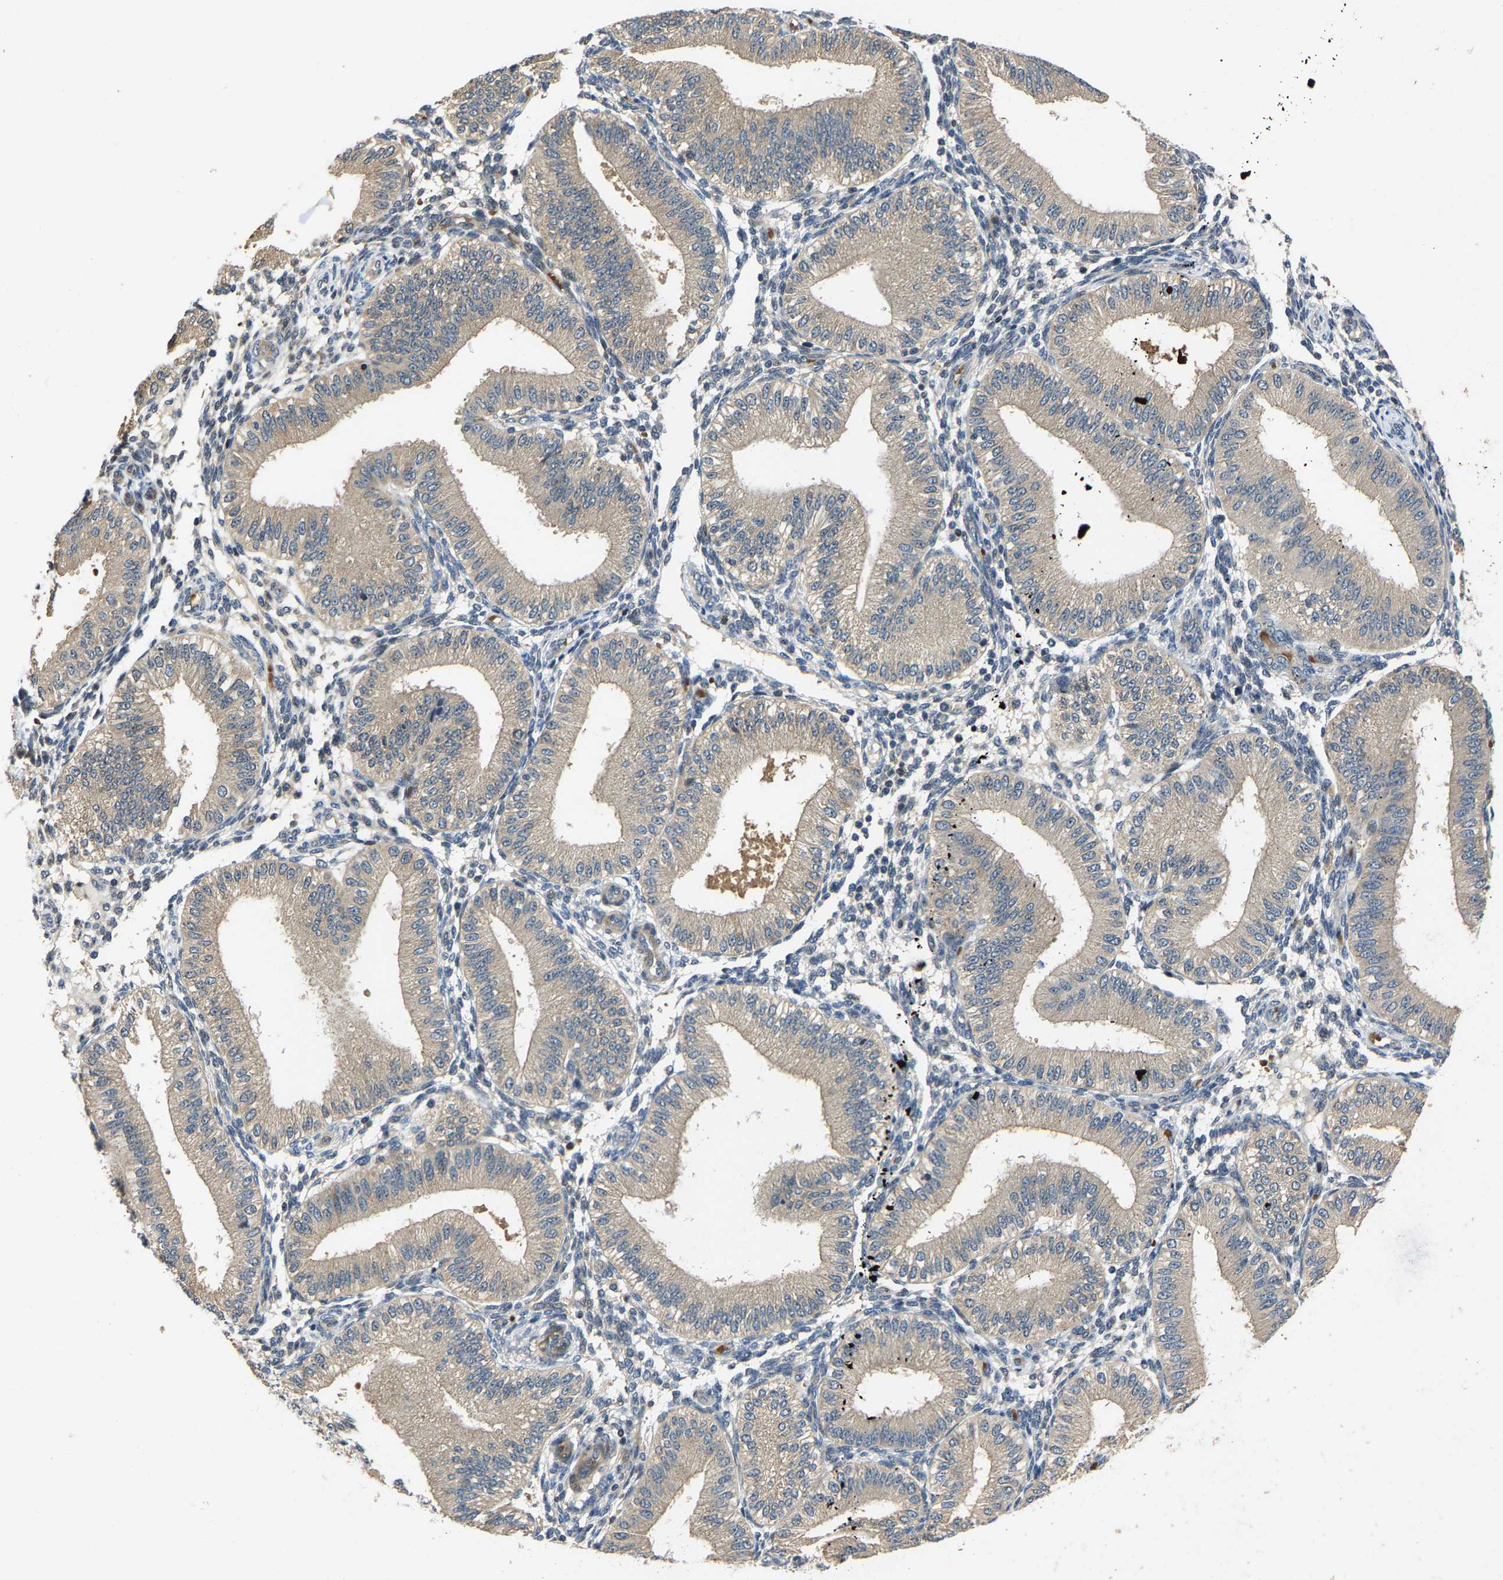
{"staining": {"intensity": "negative", "quantity": "none", "location": "none"}, "tissue": "endometrium", "cell_type": "Cells in endometrial stroma", "image_type": "normal", "snomed": [{"axis": "morphology", "description": "Normal tissue, NOS"}, {"axis": "topography", "description": "Endometrium"}], "caption": "Immunohistochemical staining of normal endometrium exhibits no significant positivity in cells in endometrial stroma.", "gene": "AGBL3", "patient": {"sex": "female", "age": 39}}